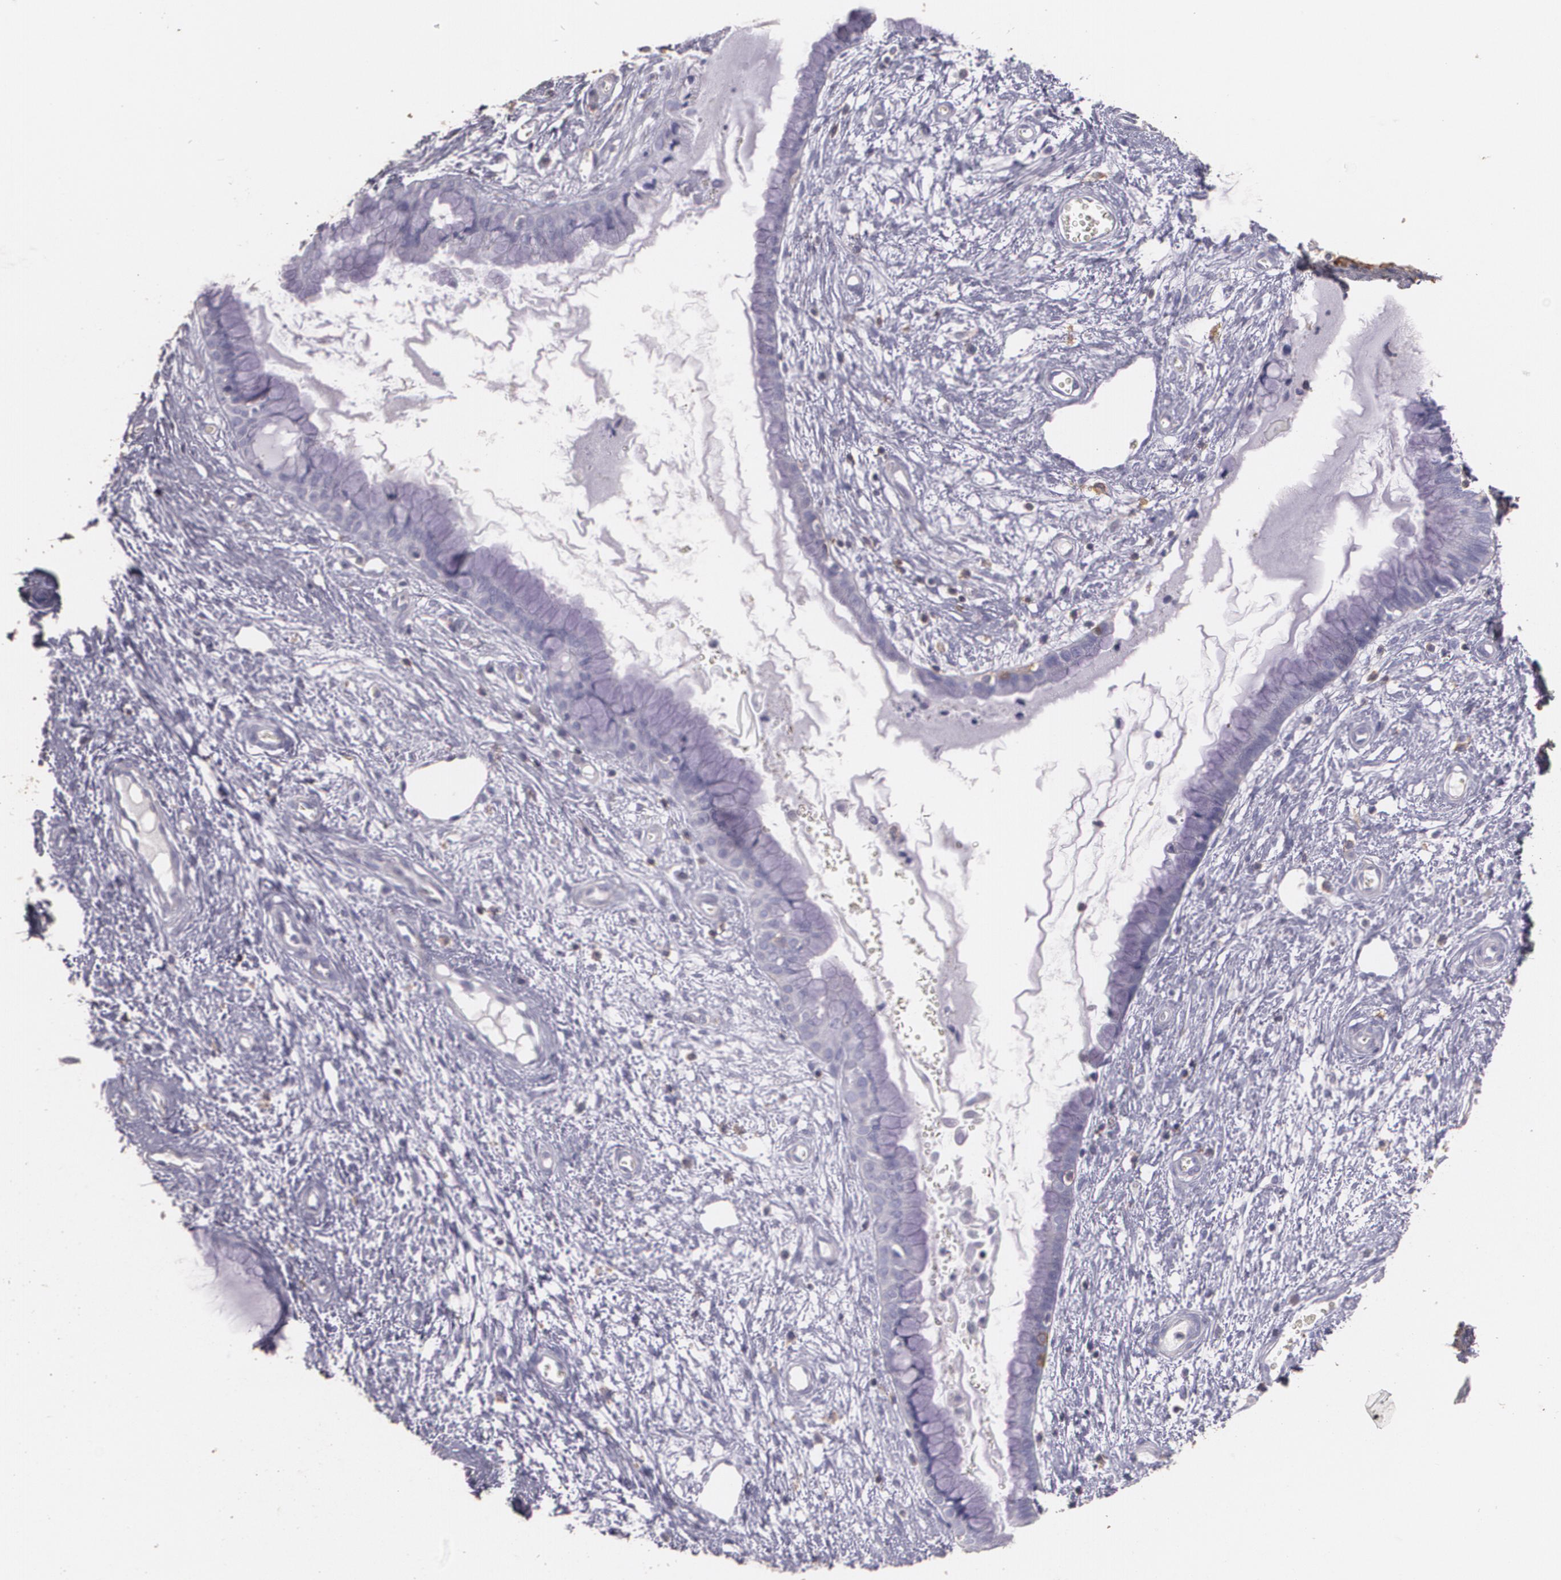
{"staining": {"intensity": "negative", "quantity": "none", "location": "none"}, "tissue": "cervix", "cell_type": "Glandular cells", "image_type": "normal", "snomed": [{"axis": "morphology", "description": "Normal tissue, NOS"}, {"axis": "topography", "description": "Cervix"}], "caption": "Immunohistochemical staining of normal human cervix shows no significant expression in glandular cells. (Immunohistochemistry (ihc), brightfield microscopy, high magnification).", "gene": "TGFBR1", "patient": {"sex": "female", "age": 55}}